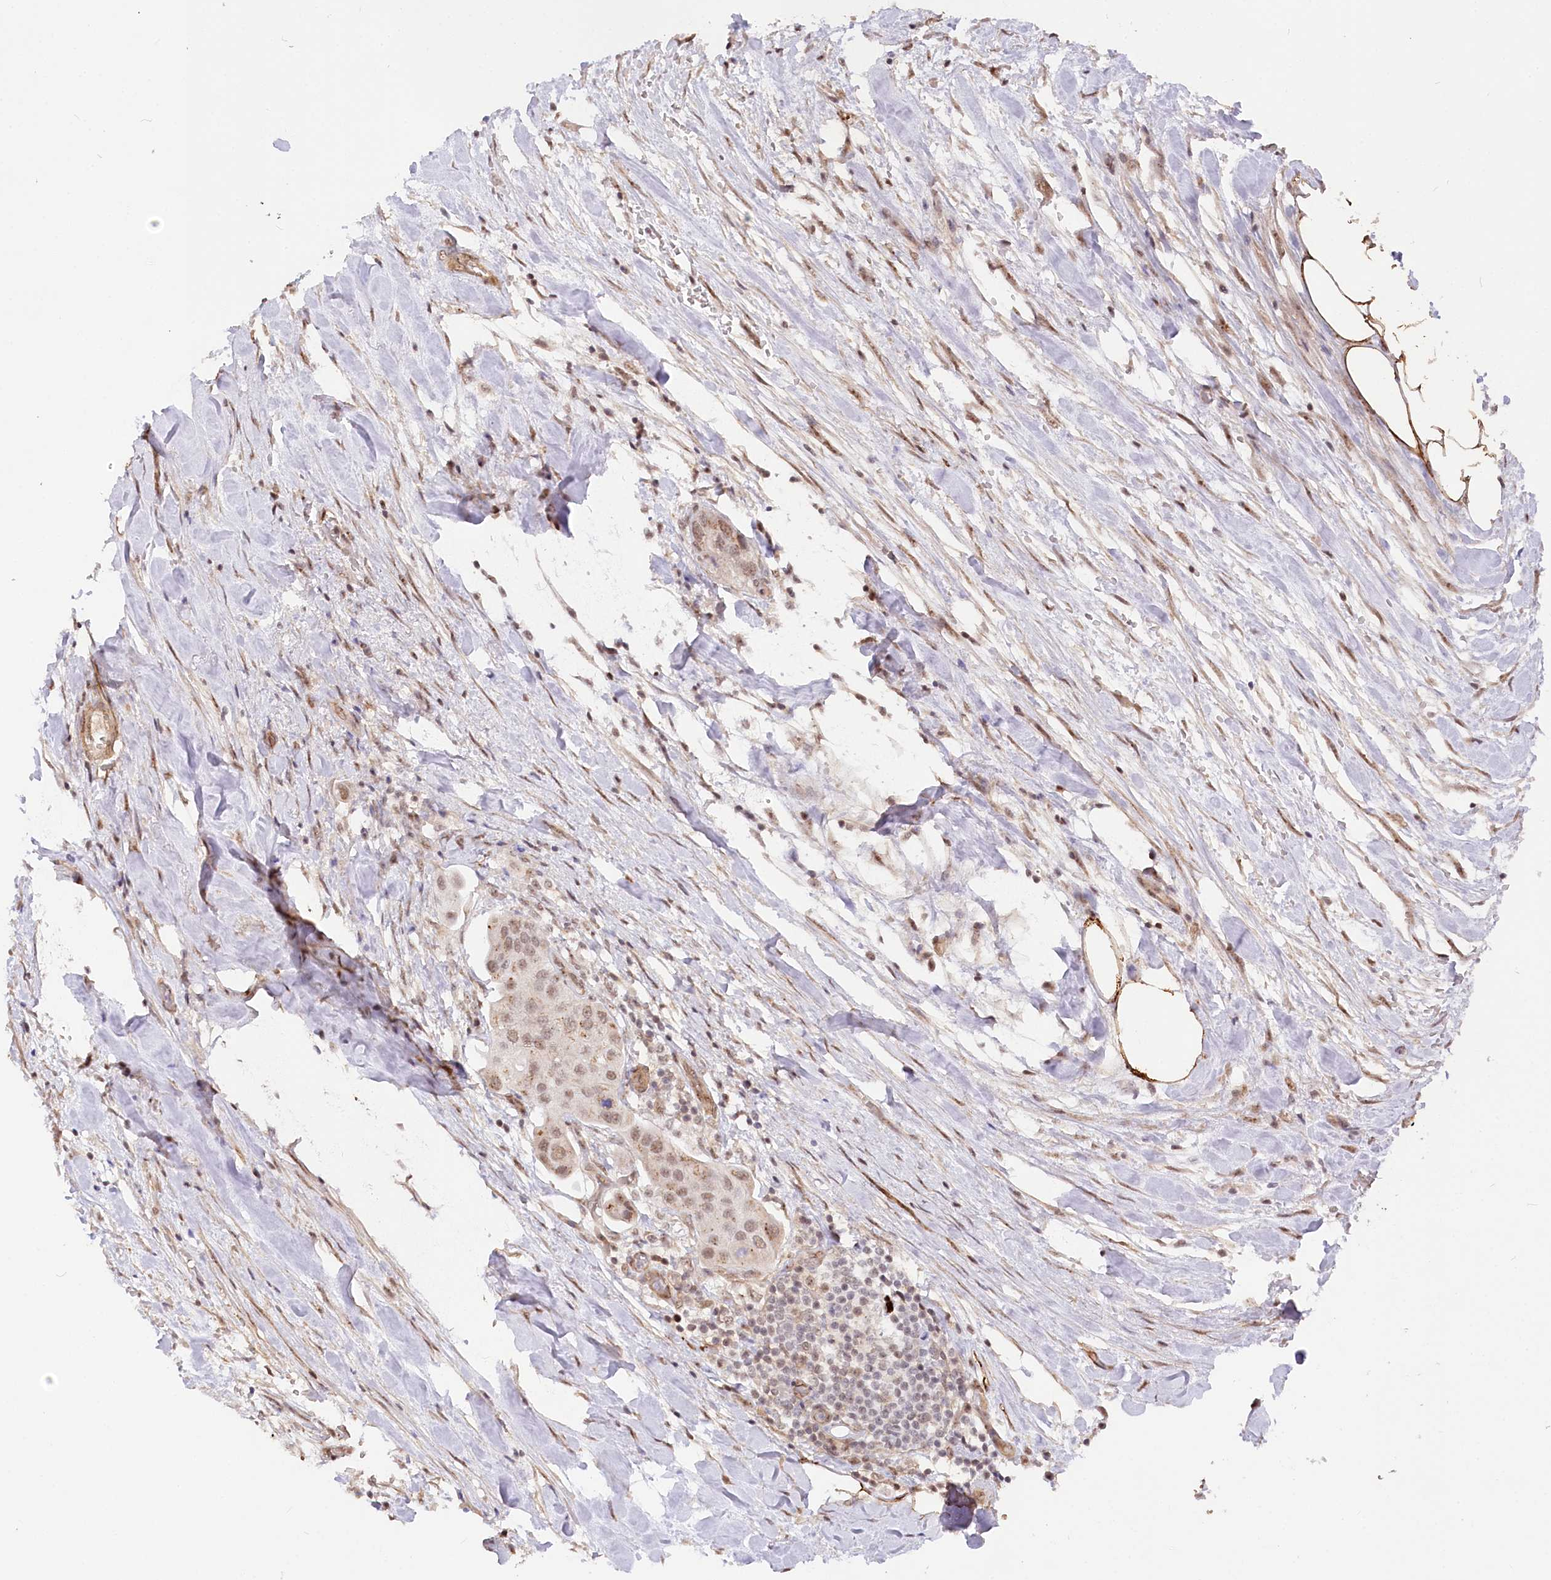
{"staining": {"intensity": "weak", "quantity": ">75%", "location": "nuclear"}, "tissue": "urothelial cancer", "cell_type": "Tumor cells", "image_type": "cancer", "snomed": [{"axis": "morphology", "description": "Urothelial carcinoma, High grade"}, {"axis": "topography", "description": "Urinary bladder"}], "caption": "A high-resolution micrograph shows immunohistochemistry staining of high-grade urothelial carcinoma, which shows weak nuclear positivity in approximately >75% of tumor cells. (Stains: DAB (3,3'-diaminobenzidine) in brown, nuclei in blue, Microscopy: brightfield microscopy at high magnification).", "gene": "GNL3L", "patient": {"sex": "male", "age": 64}}